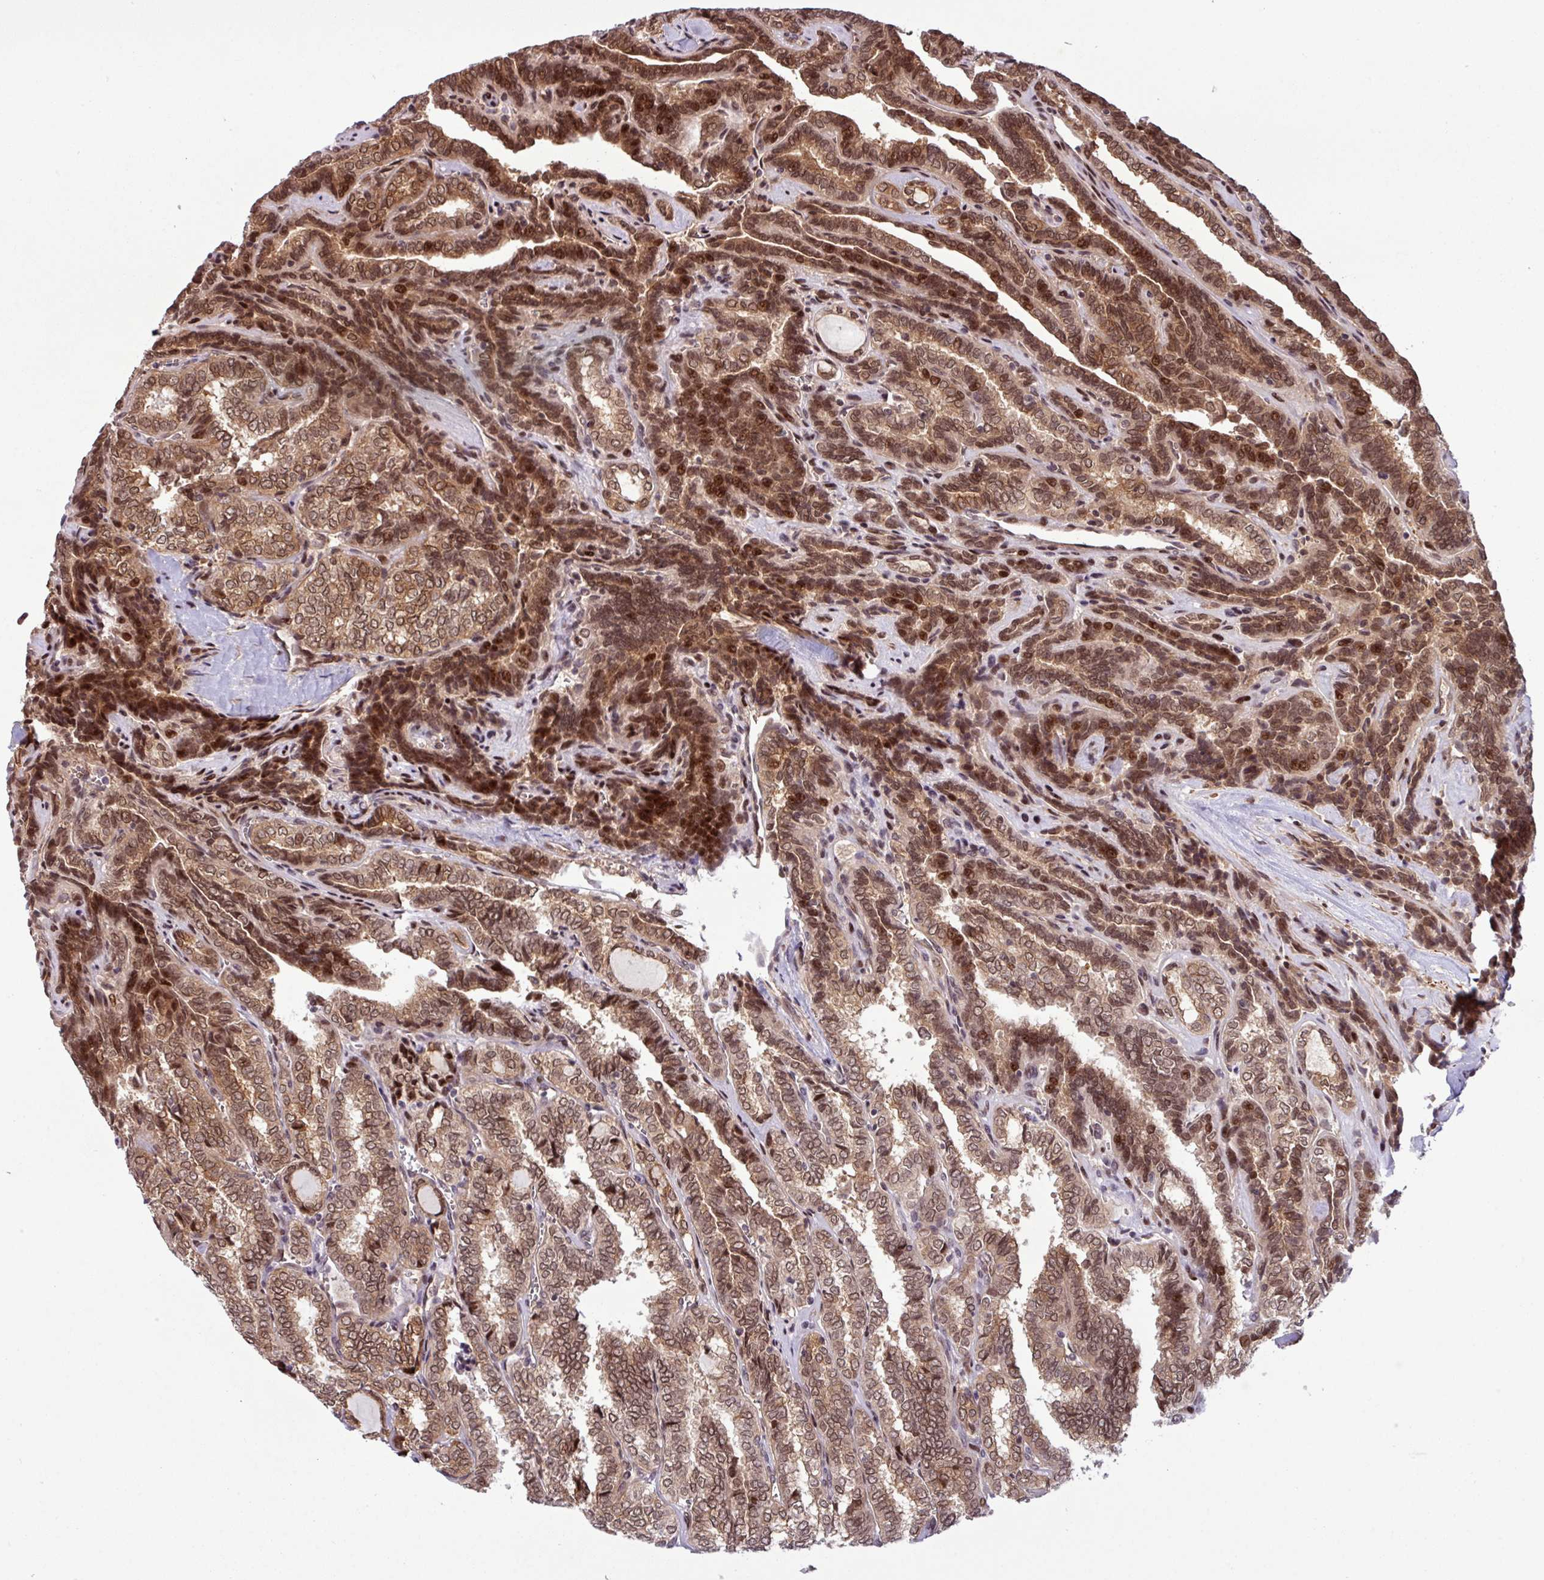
{"staining": {"intensity": "strong", "quantity": ">75%", "location": "cytoplasmic/membranous,nuclear"}, "tissue": "thyroid cancer", "cell_type": "Tumor cells", "image_type": "cancer", "snomed": [{"axis": "morphology", "description": "Papillary adenocarcinoma, NOS"}, {"axis": "topography", "description": "Thyroid gland"}], "caption": "IHC of papillary adenocarcinoma (thyroid) exhibits high levels of strong cytoplasmic/membranous and nuclear expression in about >75% of tumor cells. The staining was performed using DAB (3,3'-diaminobenzidine), with brown indicating positive protein expression. Nuclei are stained blue with hematoxylin.", "gene": "C7orf50", "patient": {"sex": "female", "age": 30}}